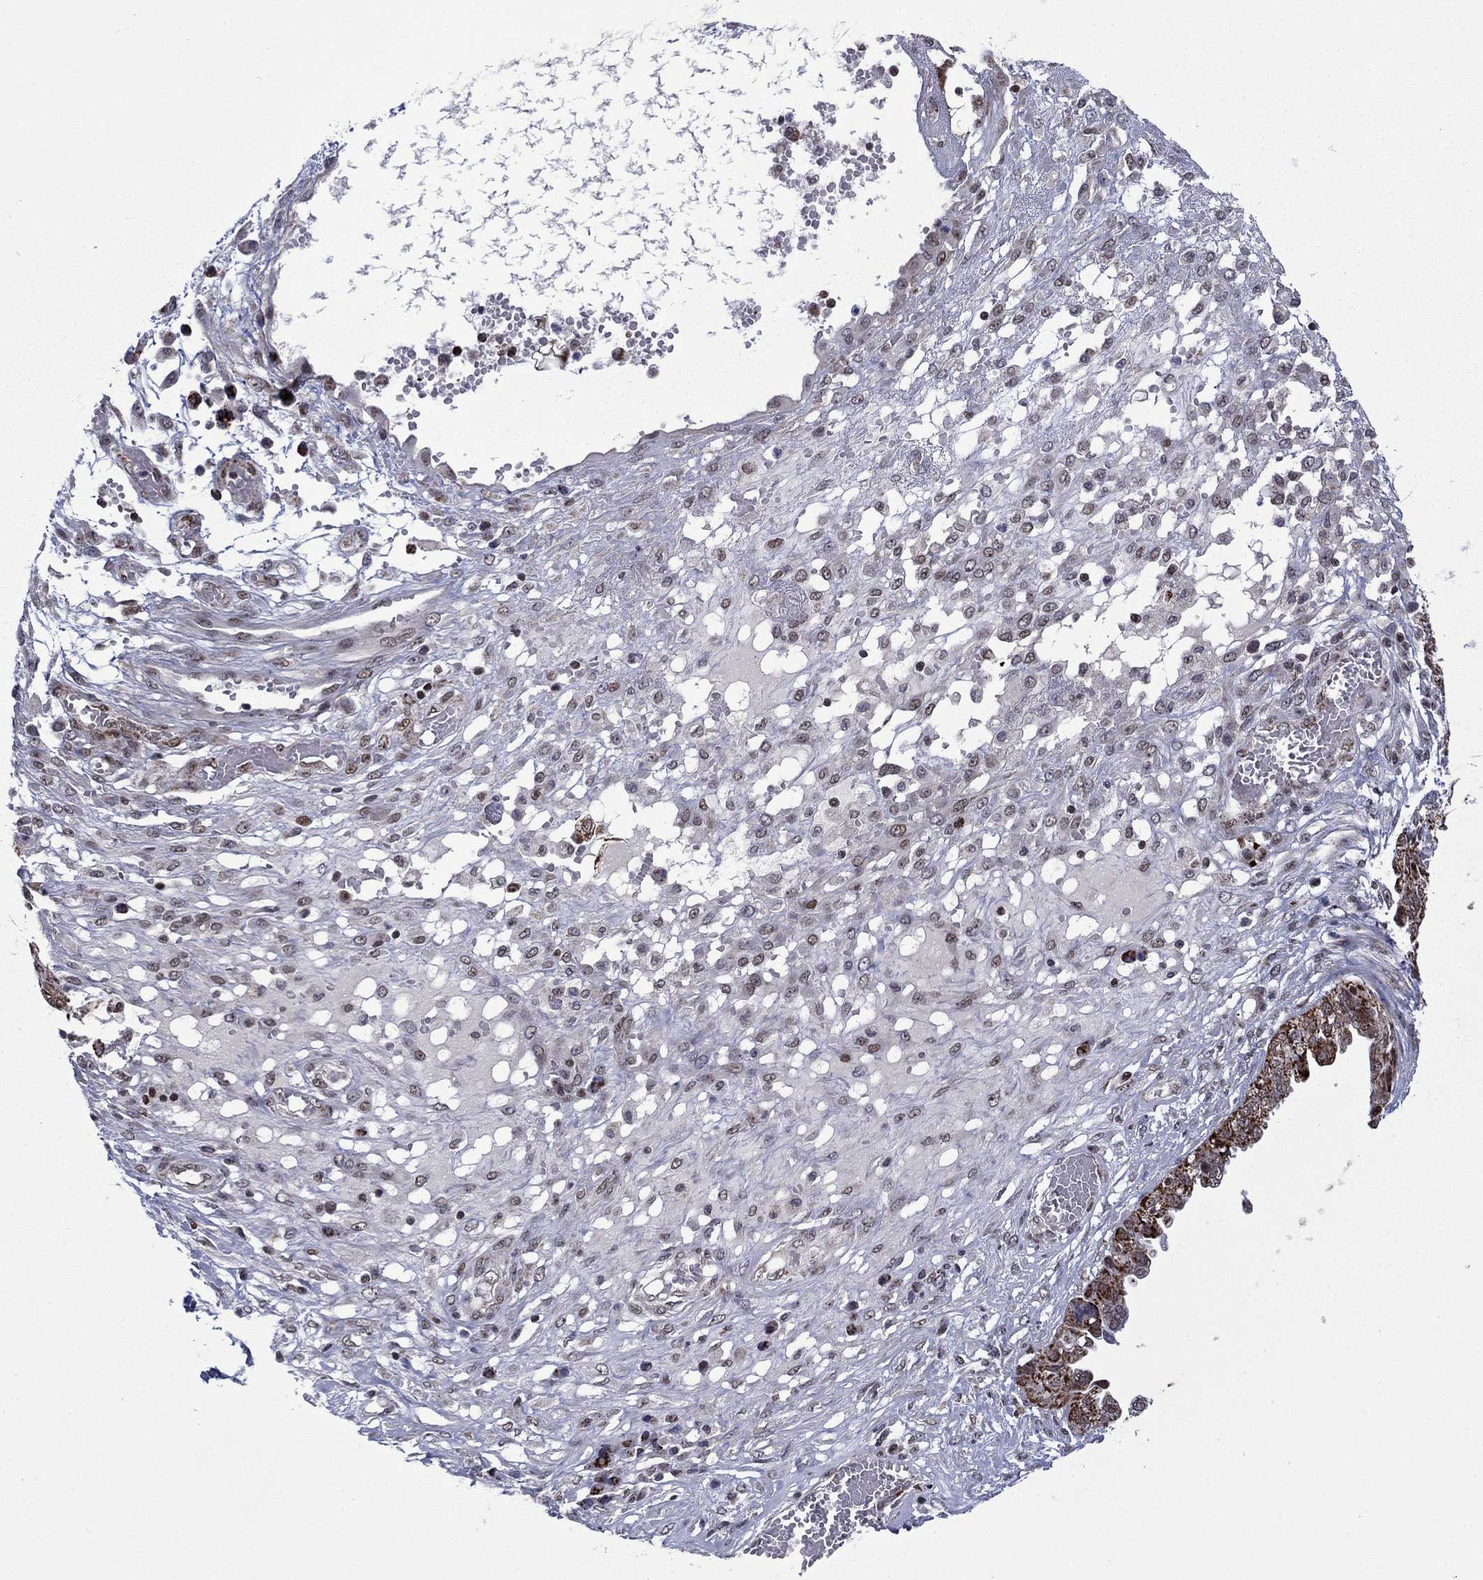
{"staining": {"intensity": "strong", "quantity": "25%-75%", "location": "cytoplasmic/membranous"}, "tissue": "ovarian cancer", "cell_type": "Tumor cells", "image_type": "cancer", "snomed": [{"axis": "morphology", "description": "Cystadenocarcinoma, serous, NOS"}, {"axis": "topography", "description": "Ovary"}], "caption": "Brown immunohistochemical staining in serous cystadenocarcinoma (ovarian) displays strong cytoplasmic/membranous staining in about 25%-75% of tumor cells.", "gene": "SURF2", "patient": {"sex": "female", "age": 67}}